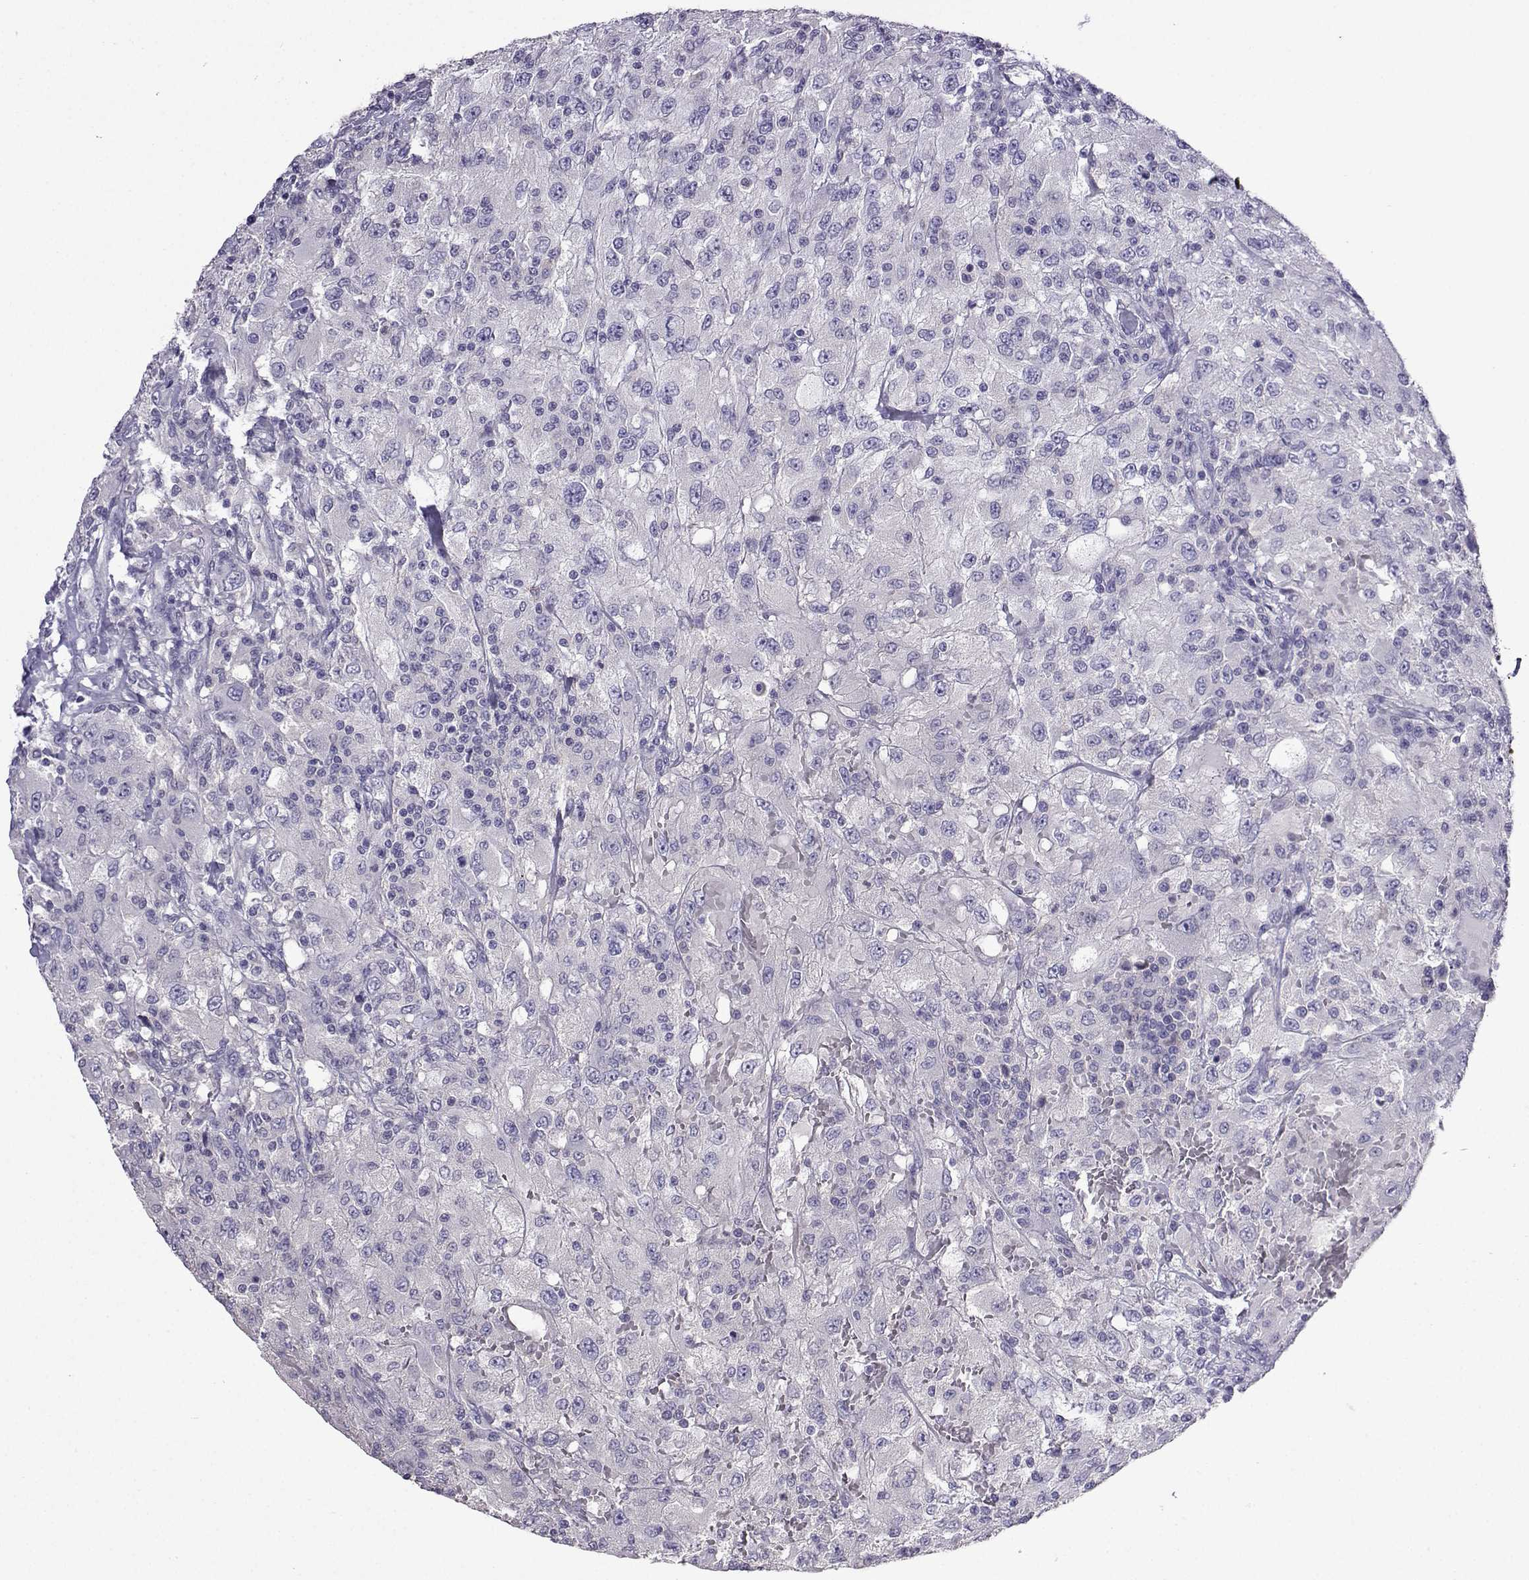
{"staining": {"intensity": "negative", "quantity": "none", "location": "none"}, "tissue": "renal cancer", "cell_type": "Tumor cells", "image_type": "cancer", "snomed": [{"axis": "morphology", "description": "Adenocarcinoma, NOS"}, {"axis": "topography", "description": "Kidney"}], "caption": "Tumor cells show no significant expression in renal cancer (adenocarcinoma).", "gene": "FCAMR", "patient": {"sex": "female", "age": 67}}